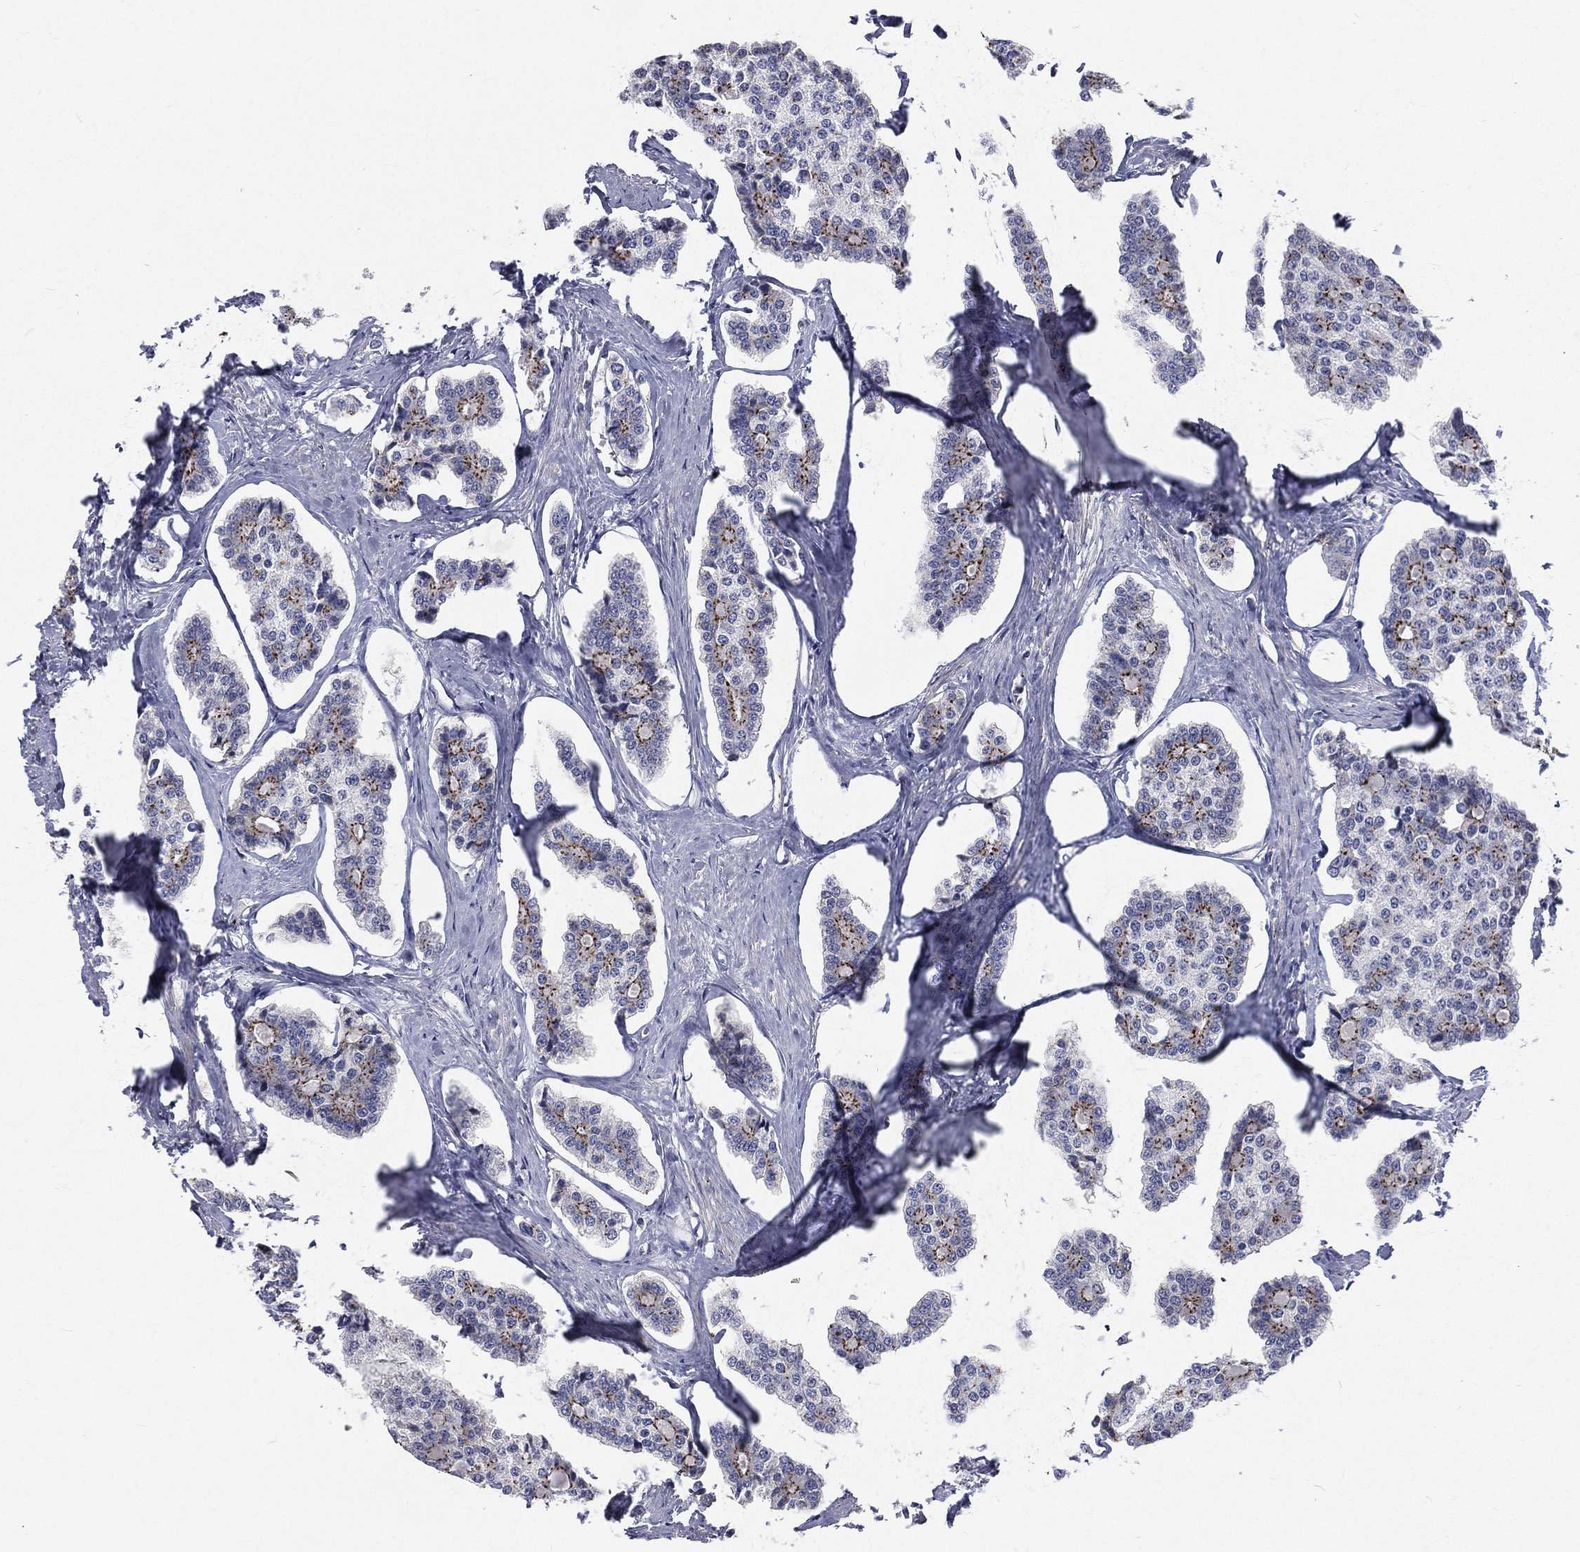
{"staining": {"intensity": "moderate", "quantity": "25%-75%", "location": "cytoplasmic/membranous"}, "tissue": "carcinoid", "cell_type": "Tumor cells", "image_type": "cancer", "snomed": [{"axis": "morphology", "description": "Carcinoid, malignant, NOS"}, {"axis": "topography", "description": "Small intestine"}], "caption": "Immunohistochemistry staining of carcinoid, which displays medium levels of moderate cytoplasmic/membranous positivity in approximately 25%-75% of tumor cells indicating moderate cytoplasmic/membranous protein expression. The staining was performed using DAB (brown) for protein detection and nuclei were counterstained in hematoxylin (blue).", "gene": "CROCC", "patient": {"sex": "female", "age": 65}}